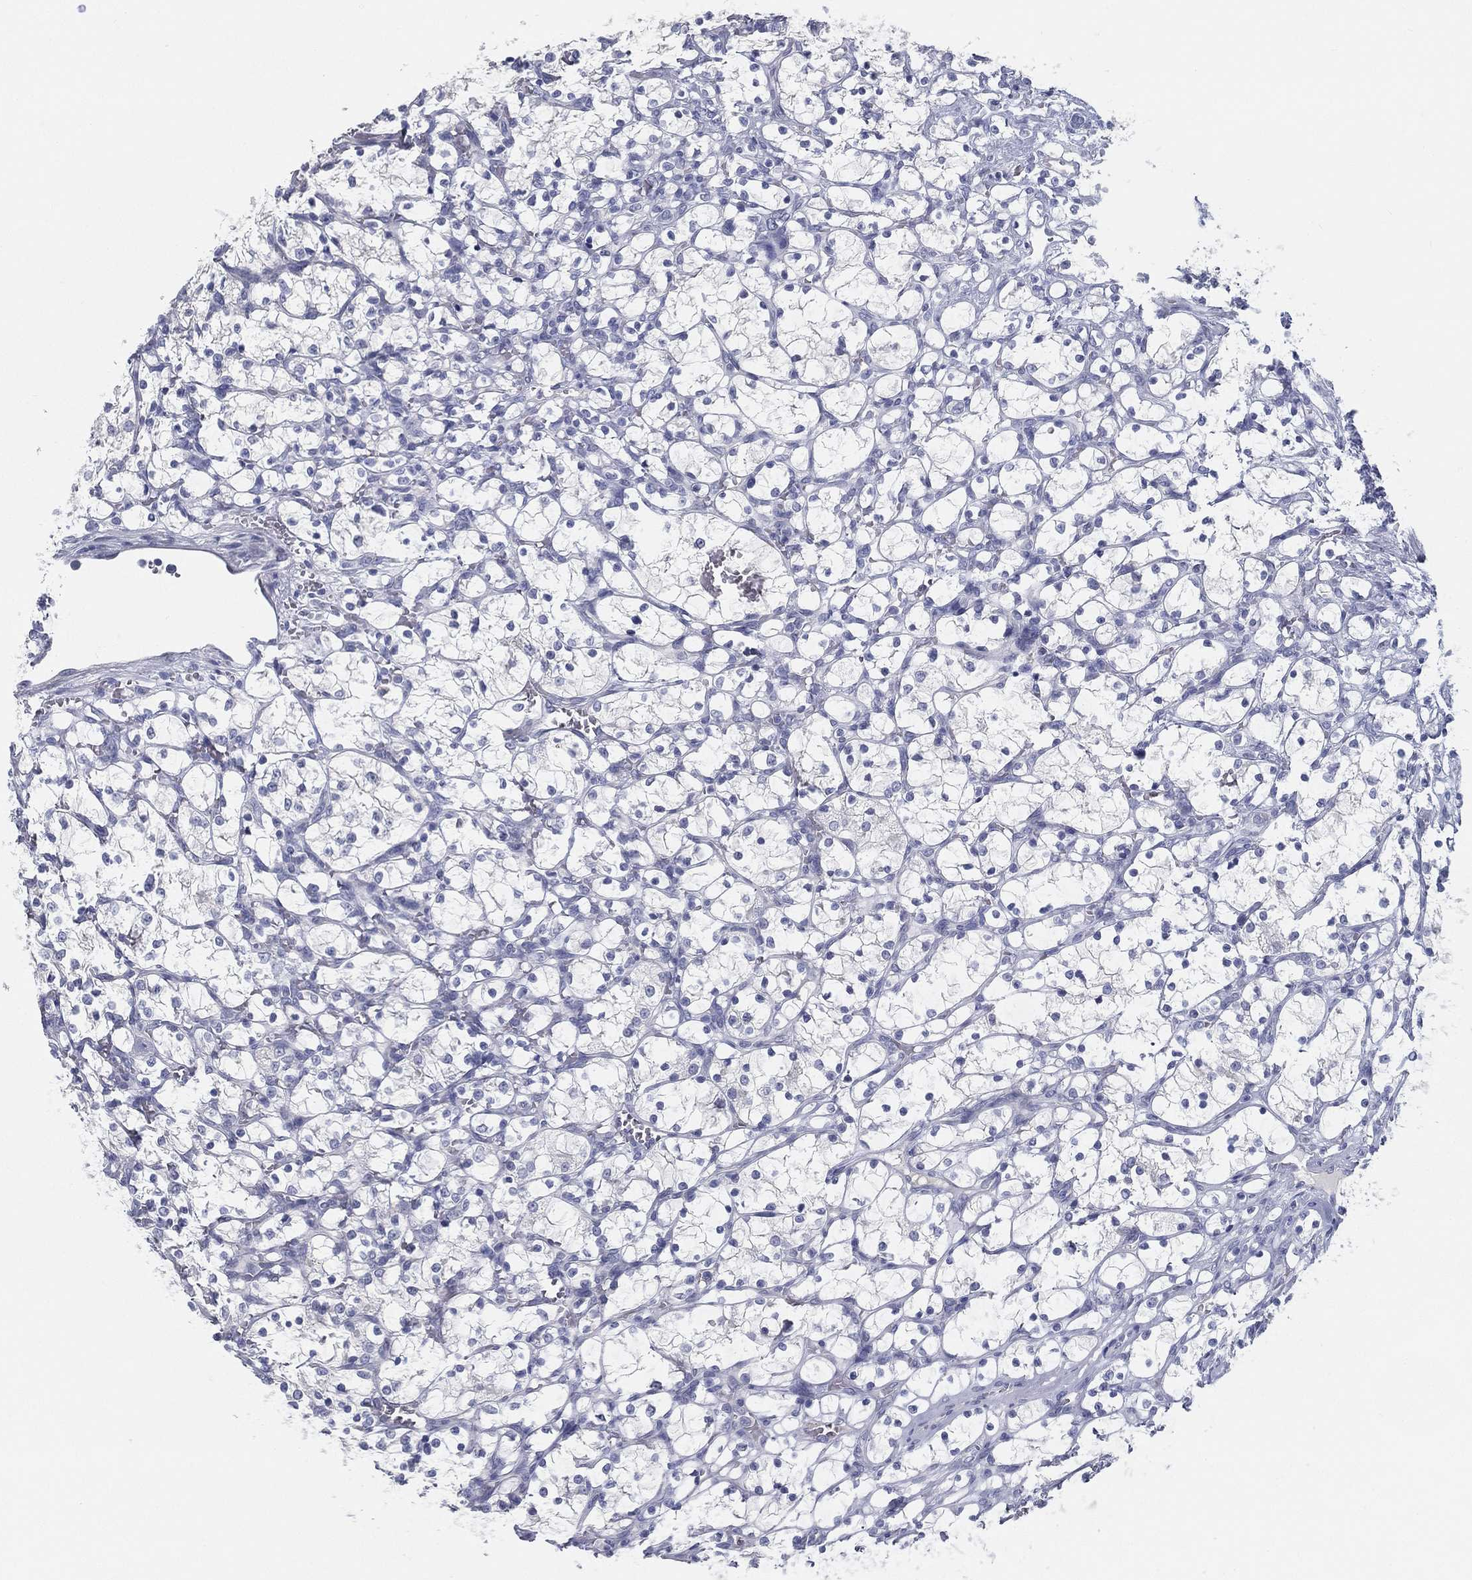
{"staining": {"intensity": "negative", "quantity": "none", "location": "none"}, "tissue": "renal cancer", "cell_type": "Tumor cells", "image_type": "cancer", "snomed": [{"axis": "morphology", "description": "Adenocarcinoma, NOS"}, {"axis": "topography", "description": "Kidney"}], "caption": "Tumor cells show no significant protein staining in renal cancer.", "gene": "STS", "patient": {"sex": "female", "age": 69}}